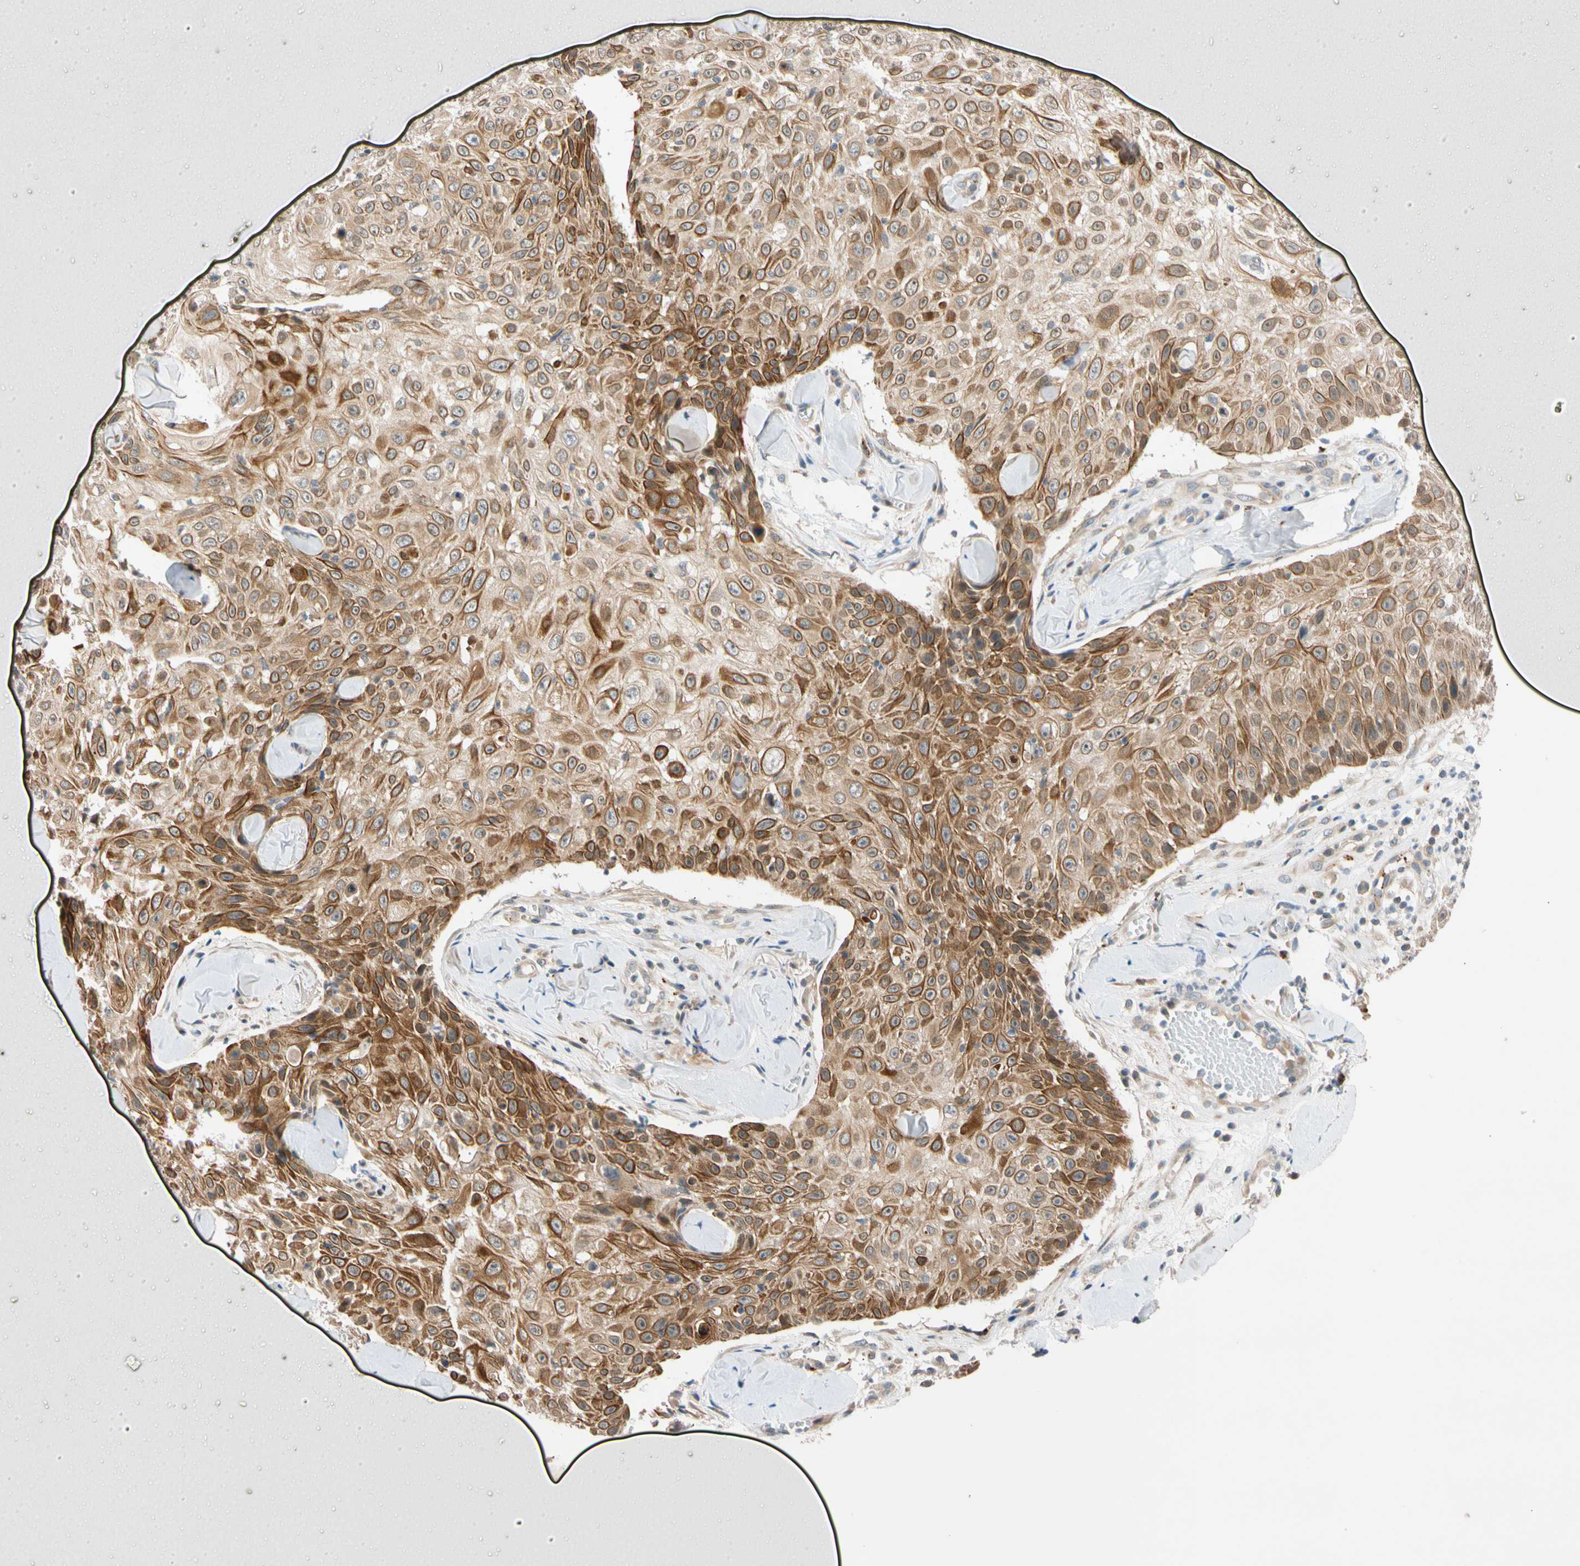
{"staining": {"intensity": "strong", "quantity": ">75%", "location": "cytoplasmic/membranous"}, "tissue": "skin cancer", "cell_type": "Tumor cells", "image_type": "cancer", "snomed": [{"axis": "morphology", "description": "Squamous cell carcinoma, NOS"}, {"axis": "topography", "description": "Skin"}], "caption": "A micrograph of human skin cancer stained for a protein reveals strong cytoplasmic/membranous brown staining in tumor cells. (Brightfield microscopy of DAB IHC at high magnification).", "gene": "CNST", "patient": {"sex": "male", "age": 86}}